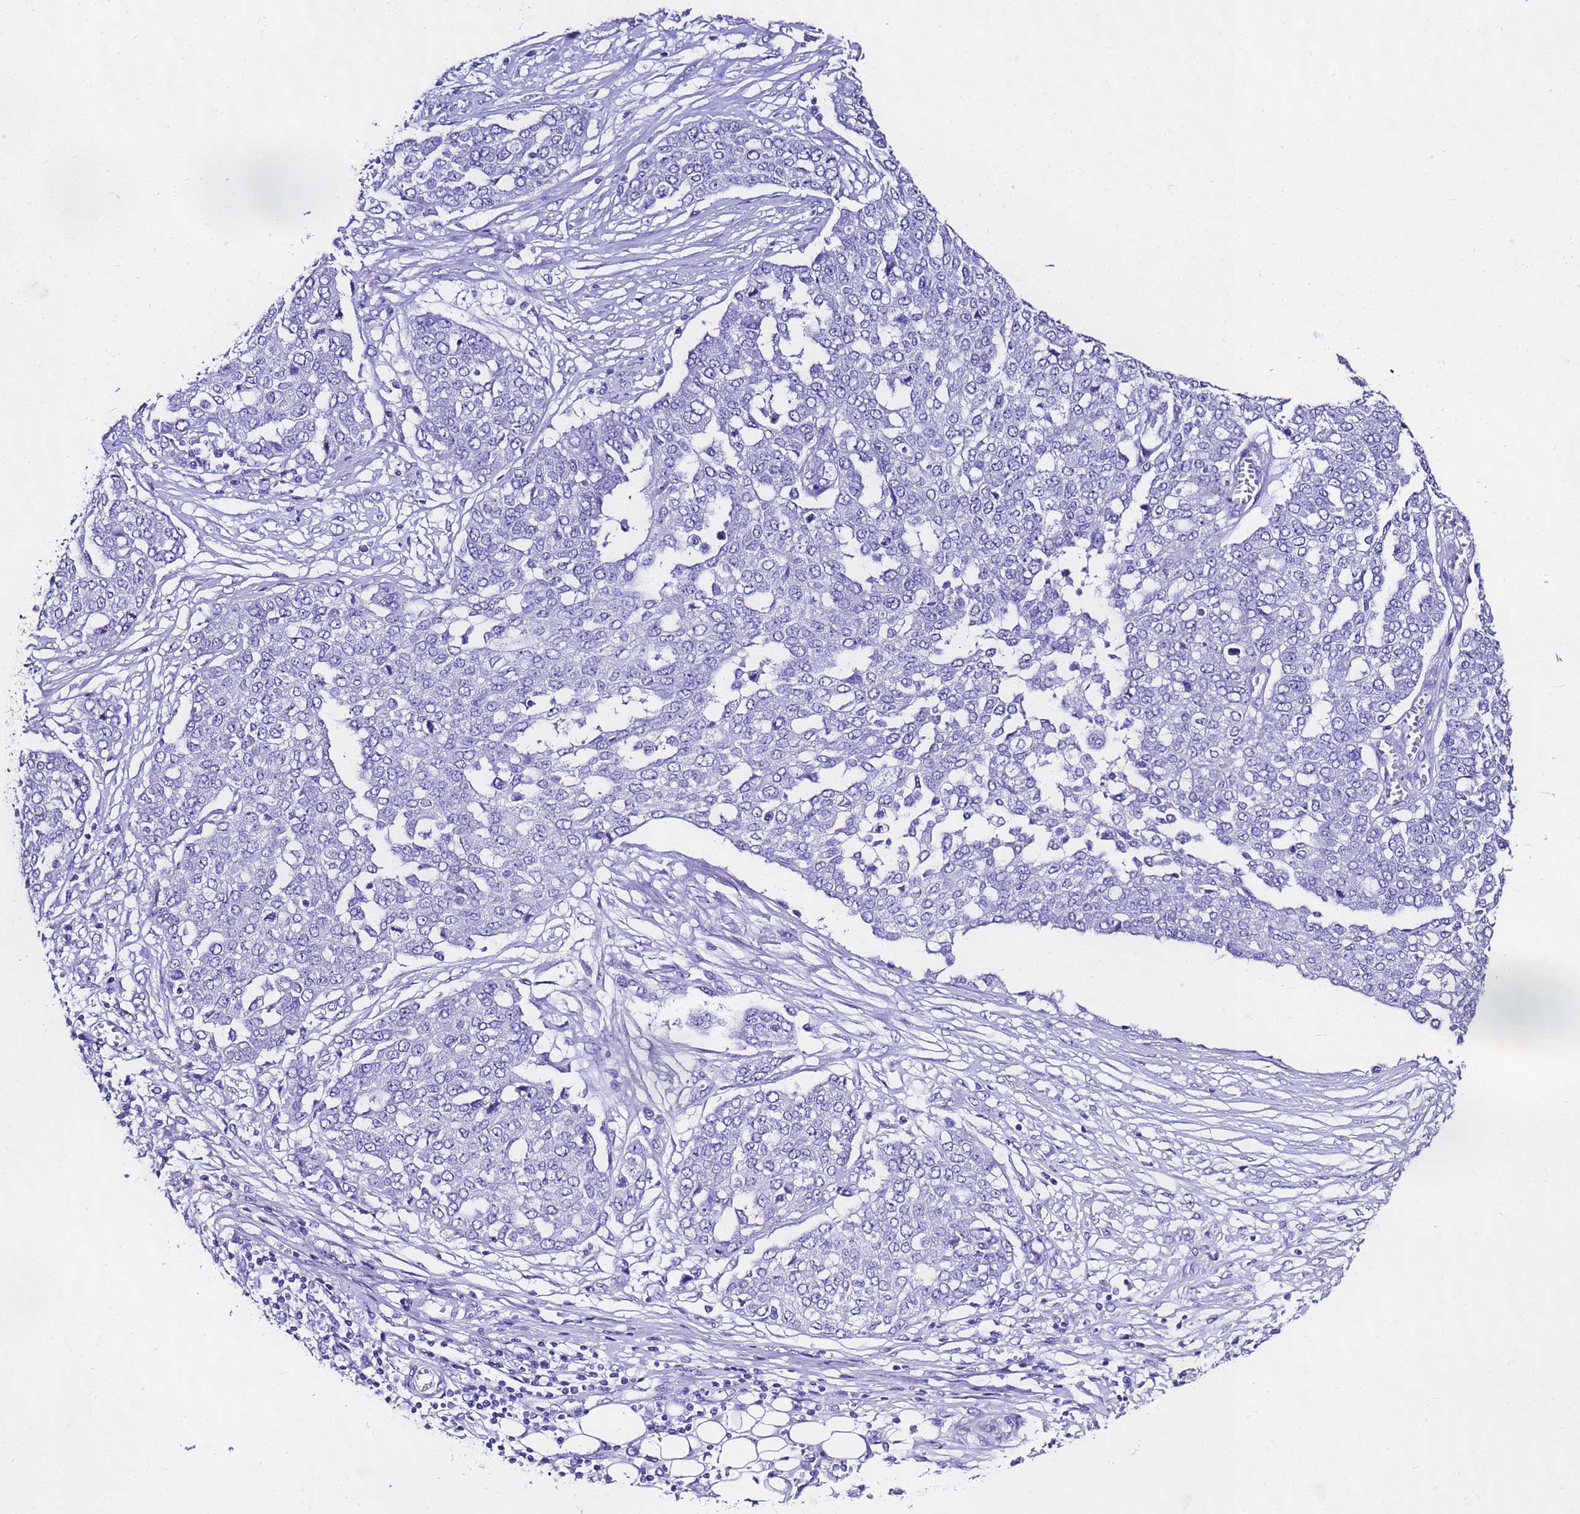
{"staining": {"intensity": "negative", "quantity": "none", "location": "none"}, "tissue": "ovarian cancer", "cell_type": "Tumor cells", "image_type": "cancer", "snomed": [{"axis": "morphology", "description": "Cystadenocarcinoma, serous, NOS"}, {"axis": "topography", "description": "Soft tissue"}, {"axis": "topography", "description": "Ovary"}], "caption": "Immunohistochemical staining of ovarian serous cystadenocarcinoma shows no significant positivity in tumor cells.", "gene": "UGT2B10", "patient": {"sex": "female", "age": 57}}